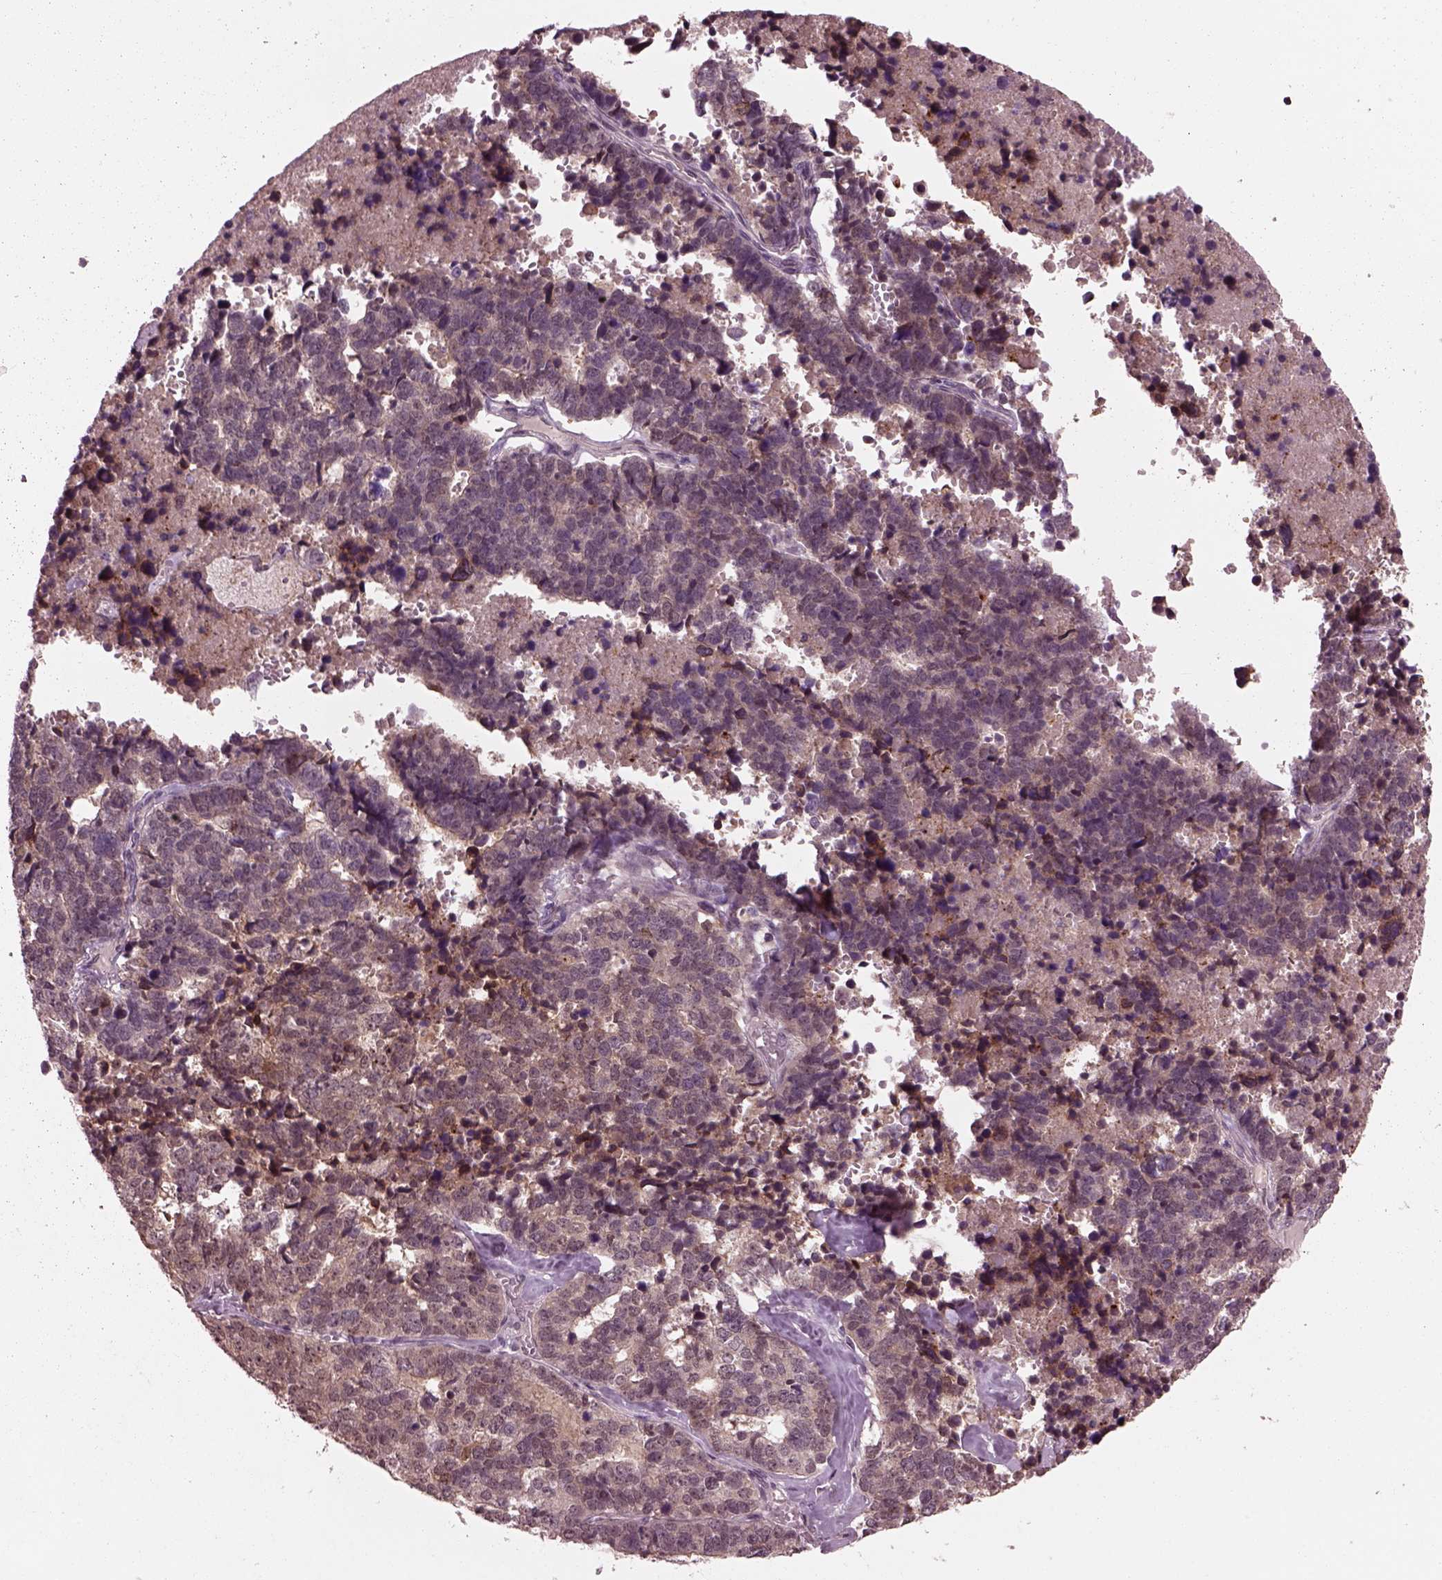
{"staining": {"intensity": "strong", "quantity": "<25%", "location": "cytoplasmic/membranous"}, "tissue": "stomach cancer", "cell_type": "Tumor cells", "image_type": "cancer", "snomed": [{"axis": "morphology", "description": "Adenocarcinoma, NOS"}, {"axis": "topography", "description": "Stomach"}], "caption": "Immunohistochemical staining of stomach adenocarcinoma shows strong cytoplasmic/membranous protein staining in about <25% of tumor cells.", "gene": "SRI", "patient": {"sex": "male", "age": 69}}